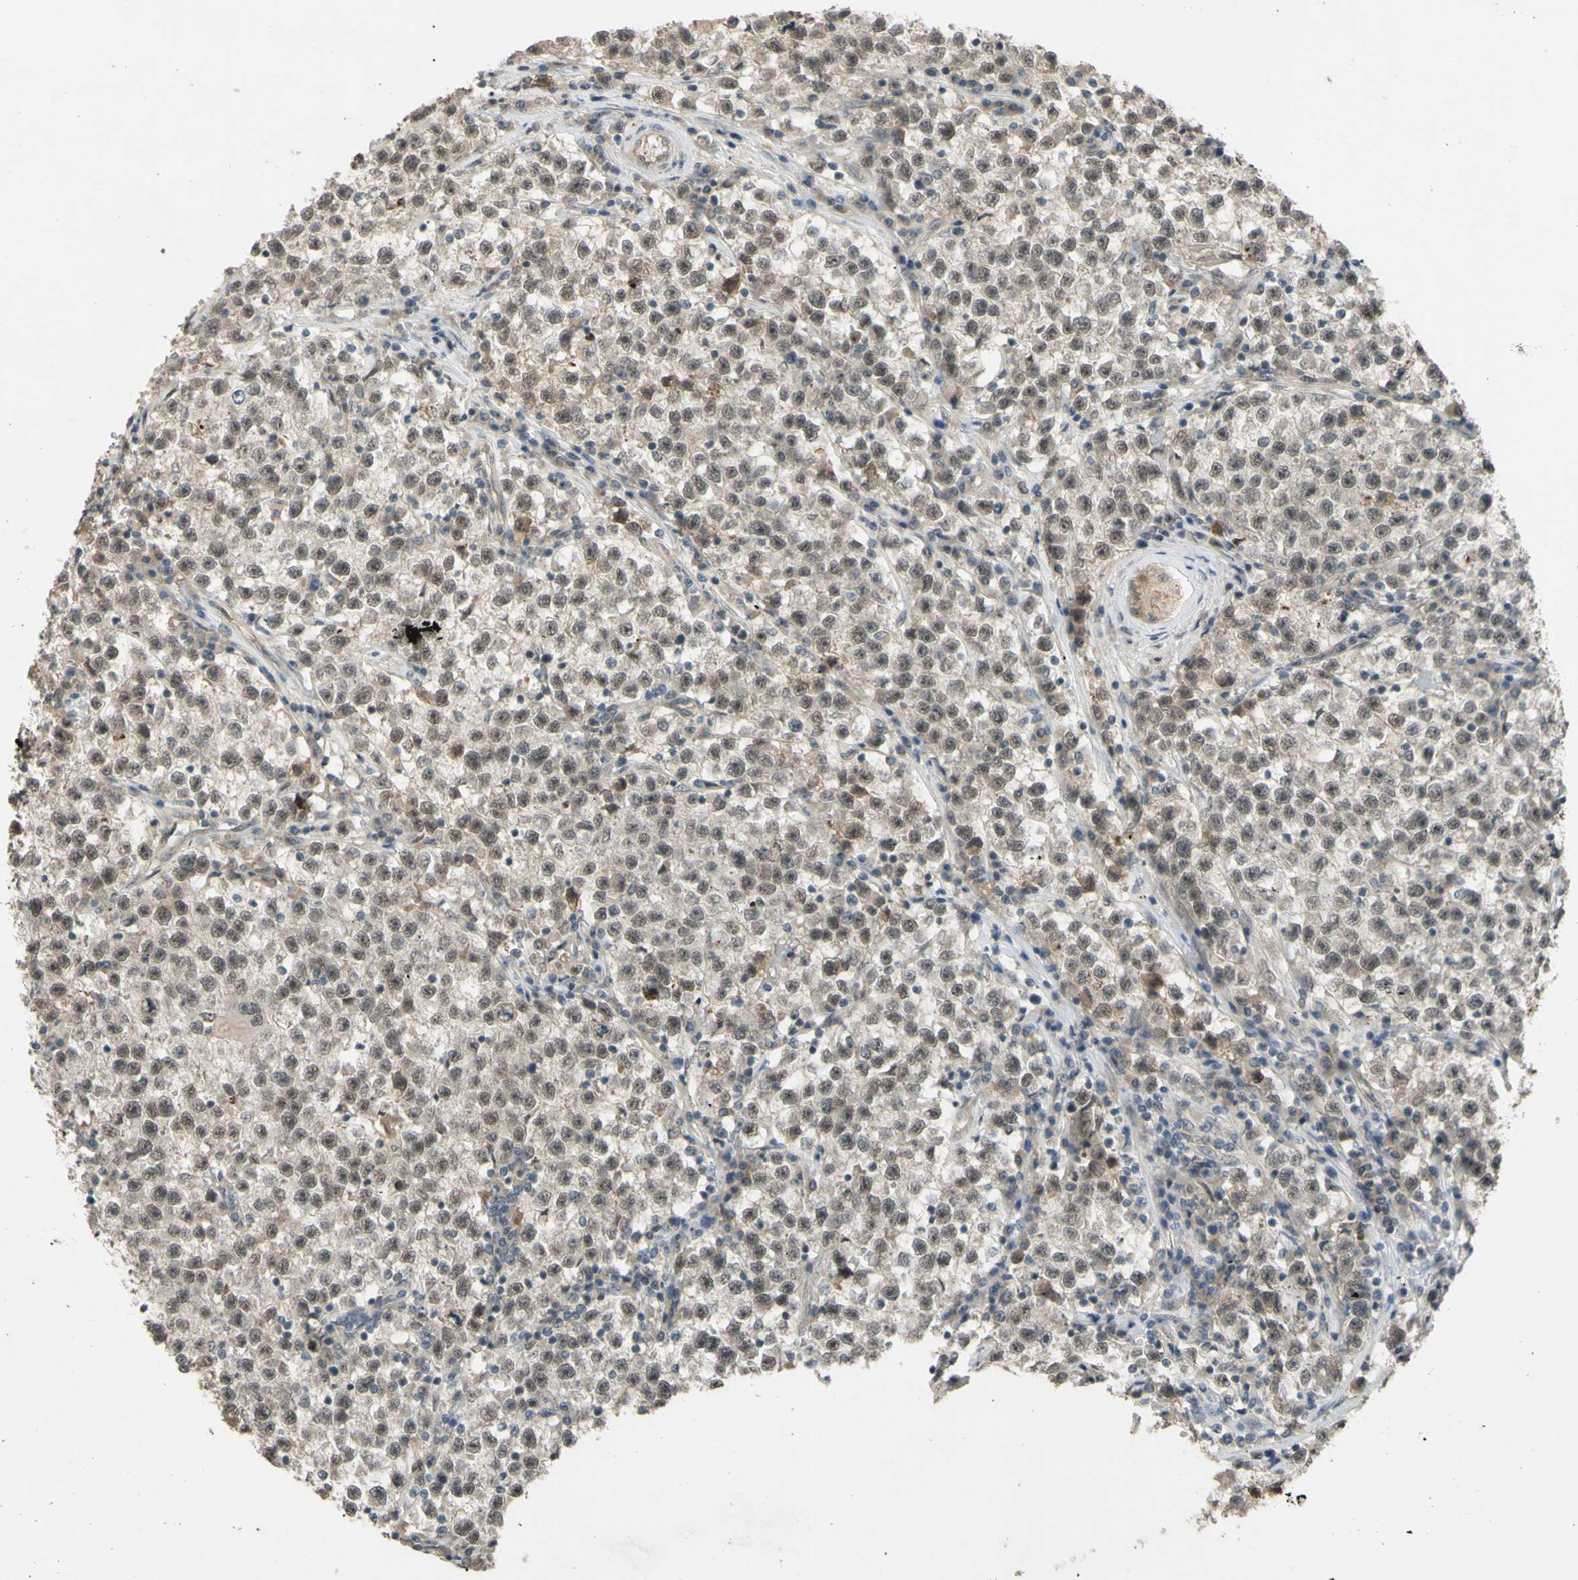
{"staining": {"intensity": "weak", "quantity": ">75%", "location": "cytoplasmic/membranous,nuclear"}, "tissue": "testis cancer", "cell_type": "Tumor cells", "image_type": "cancer", "snomed": [{"axis": "morphology", "description": "Seminoma, NOS"}, {"axis": "topography", "description": "Testis"}], "caption": "IHC staining of testis cancer, which demonstrates low levels of weak cytoplasmic/membranous and nuclear expression in approximately >75% of tumor cells indicating weak cytoplasmic/membranous and nuclear protein expression. The staining was performed using DAB (3,3'-diaminobenzidine) (brown) for protein detection and nuclei were counterstained in hematoxylin (blue).", "gene": "ALK", "patient": {"sex": "male", "age": 22}}